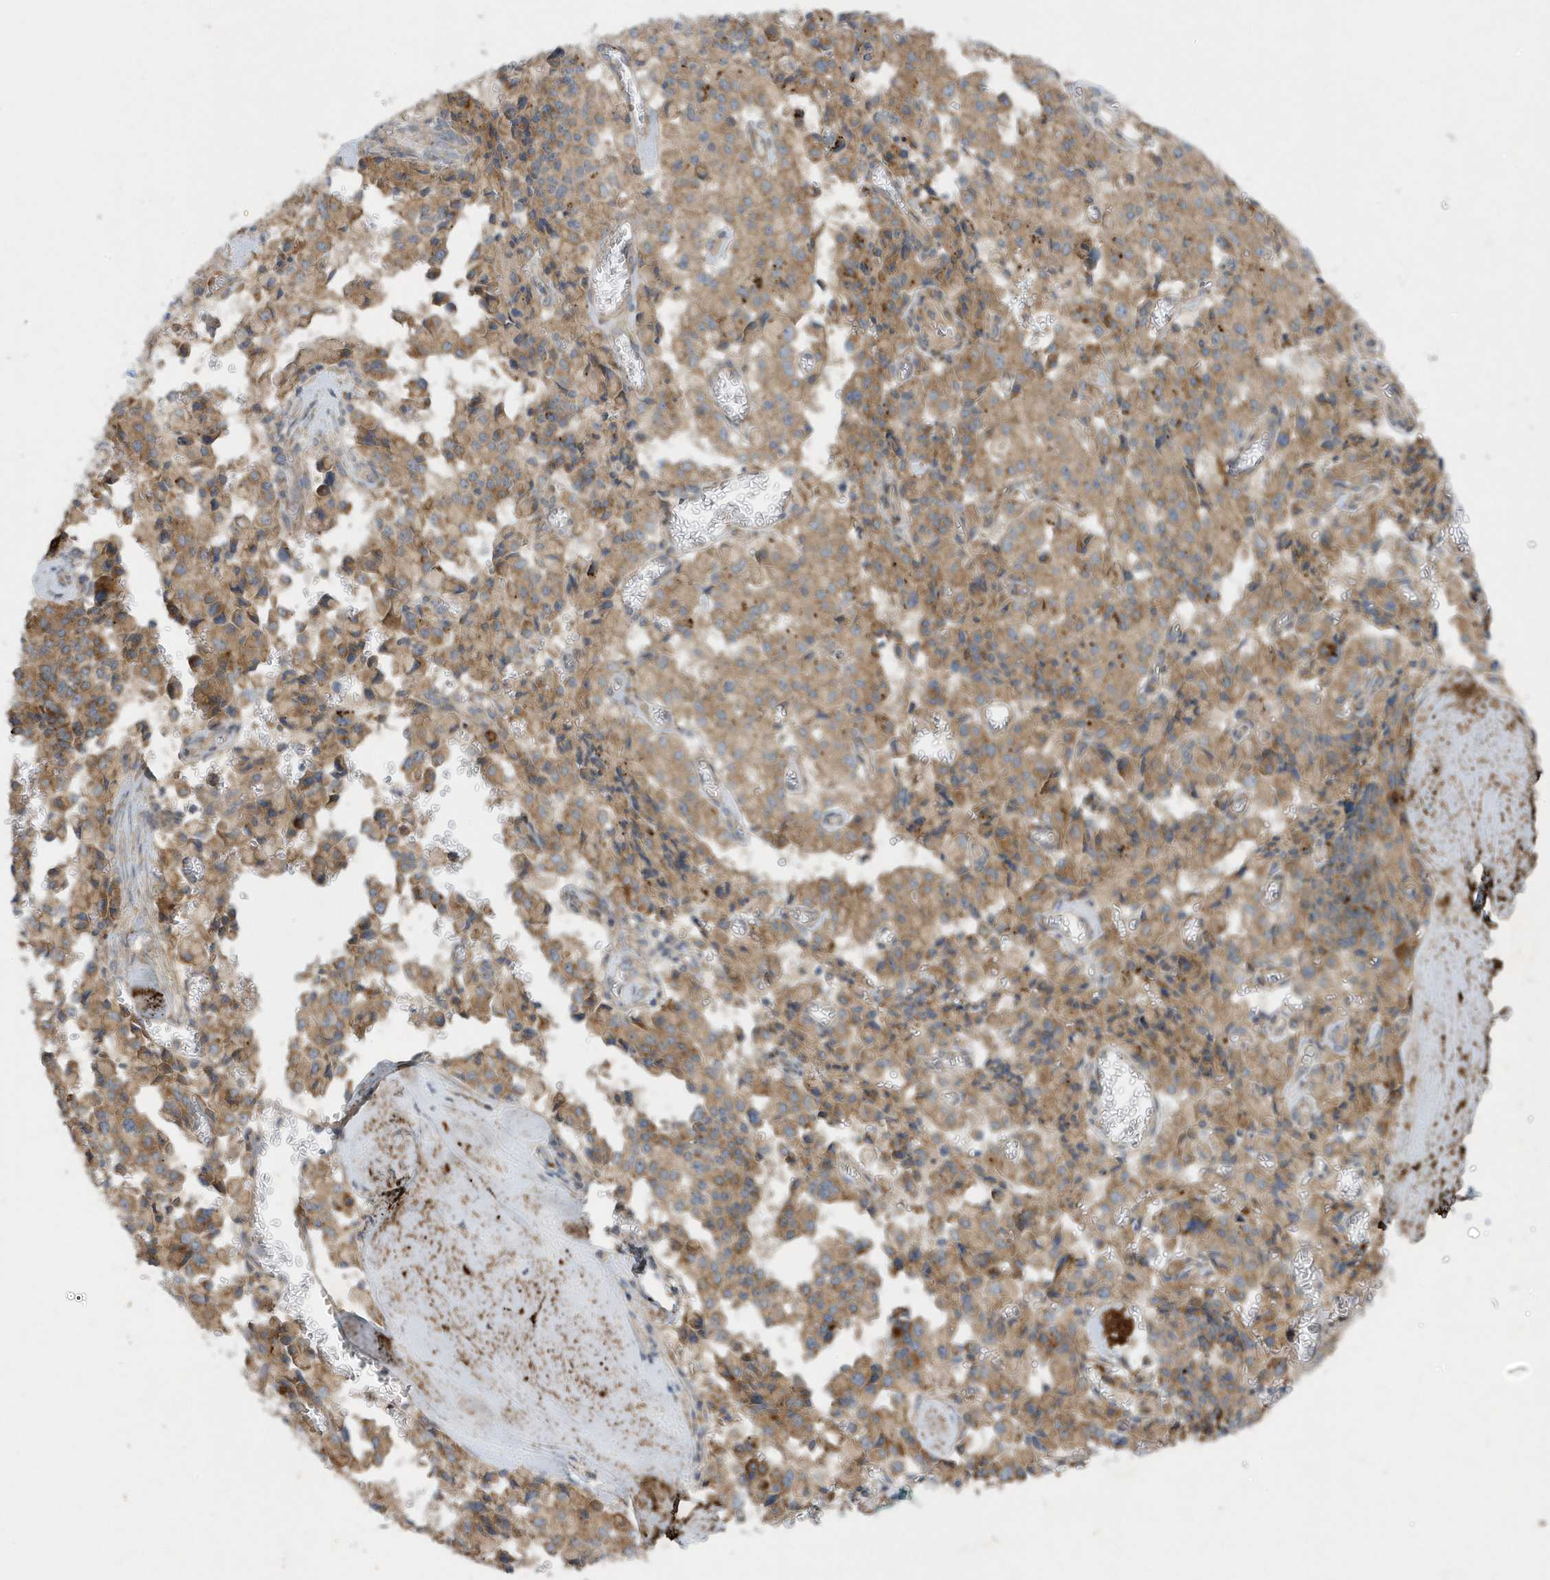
{"staining": {"intensity": "moderate", "quantity": ">75%", "location": "cytoplasmic/membranous"}, "tissue": "pancreatic cancer", "cell_type": "Tumor cells", "image_type": "cancer", "snomed": [{"axis": "morphology", "description": "Adenocarcinoma, NOS"}, {"axis": "topography", "description": "Pancreas"}], "caption": "Immunohistochemistry micrograph of pancreatic cancer (adenocarcinoma) stained for a protein (brown), which demonstrates medium levels of moderate cytoplasmic/membranous positivity in approximately >75% of tumor cells.", "gene": "SLC38A2", "patient": {"sex": "male", "age": 65}}